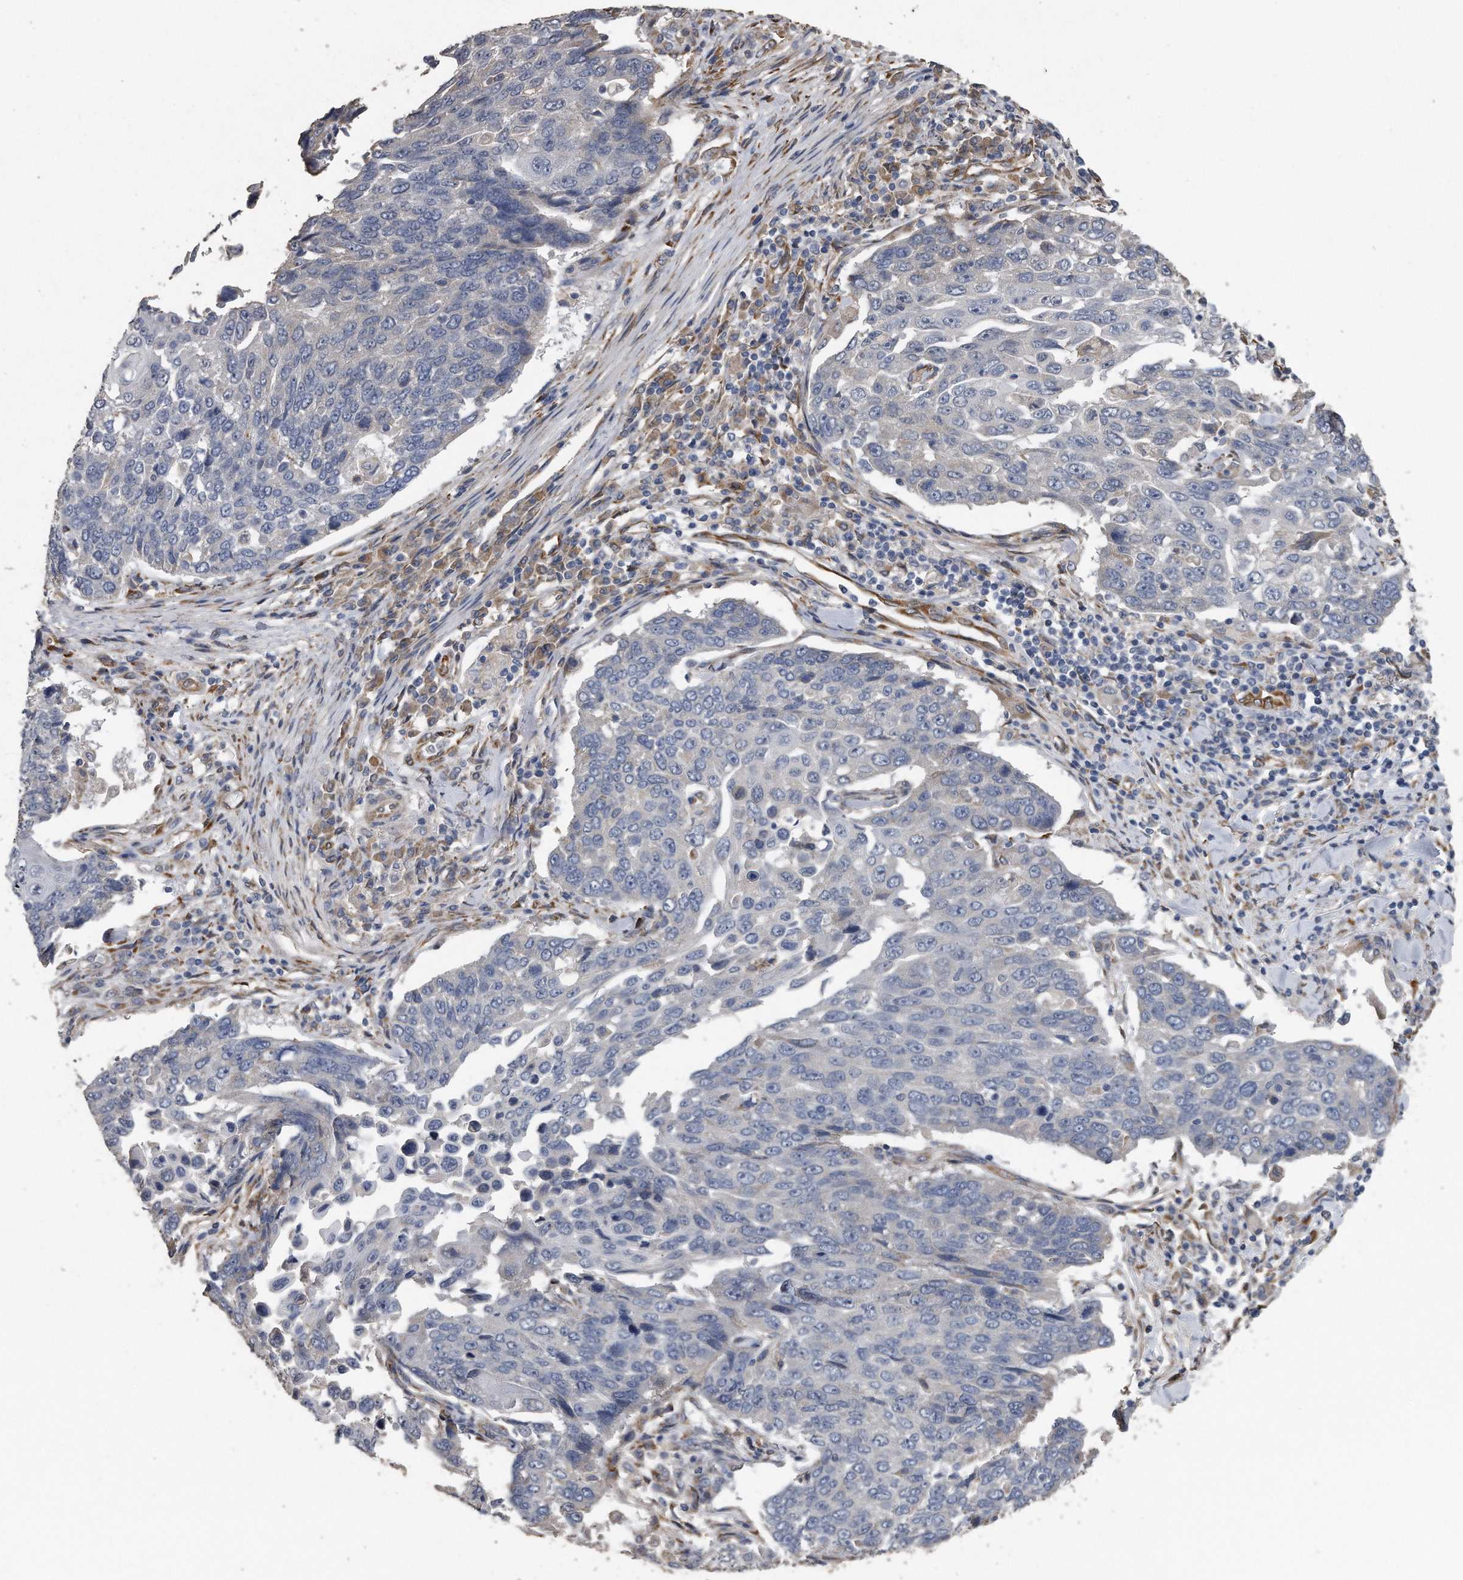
{"staining": {"intensity": "negative", "quantity": "none", "location": "none"}, "tissue": "lung cancer", "cell_type": "Tumor cells", "image_type": "cancer", "snomed": [{"axis": "morphology", "description": "Squamous cell carcinoma, NOS"}, {"axis": "topography", "description": "Lung"}], "caption": "A histopathology image of human lung squamous cell carcinoma is negative for staining in tumor cells. The staining is performed using DAB (3,3'-diaminobenzidine) brown chromogen with nuclei counter-stained in using hematoxylin.", "gene": "PCLO", "patient": {"sex": "male", "age": 66}}